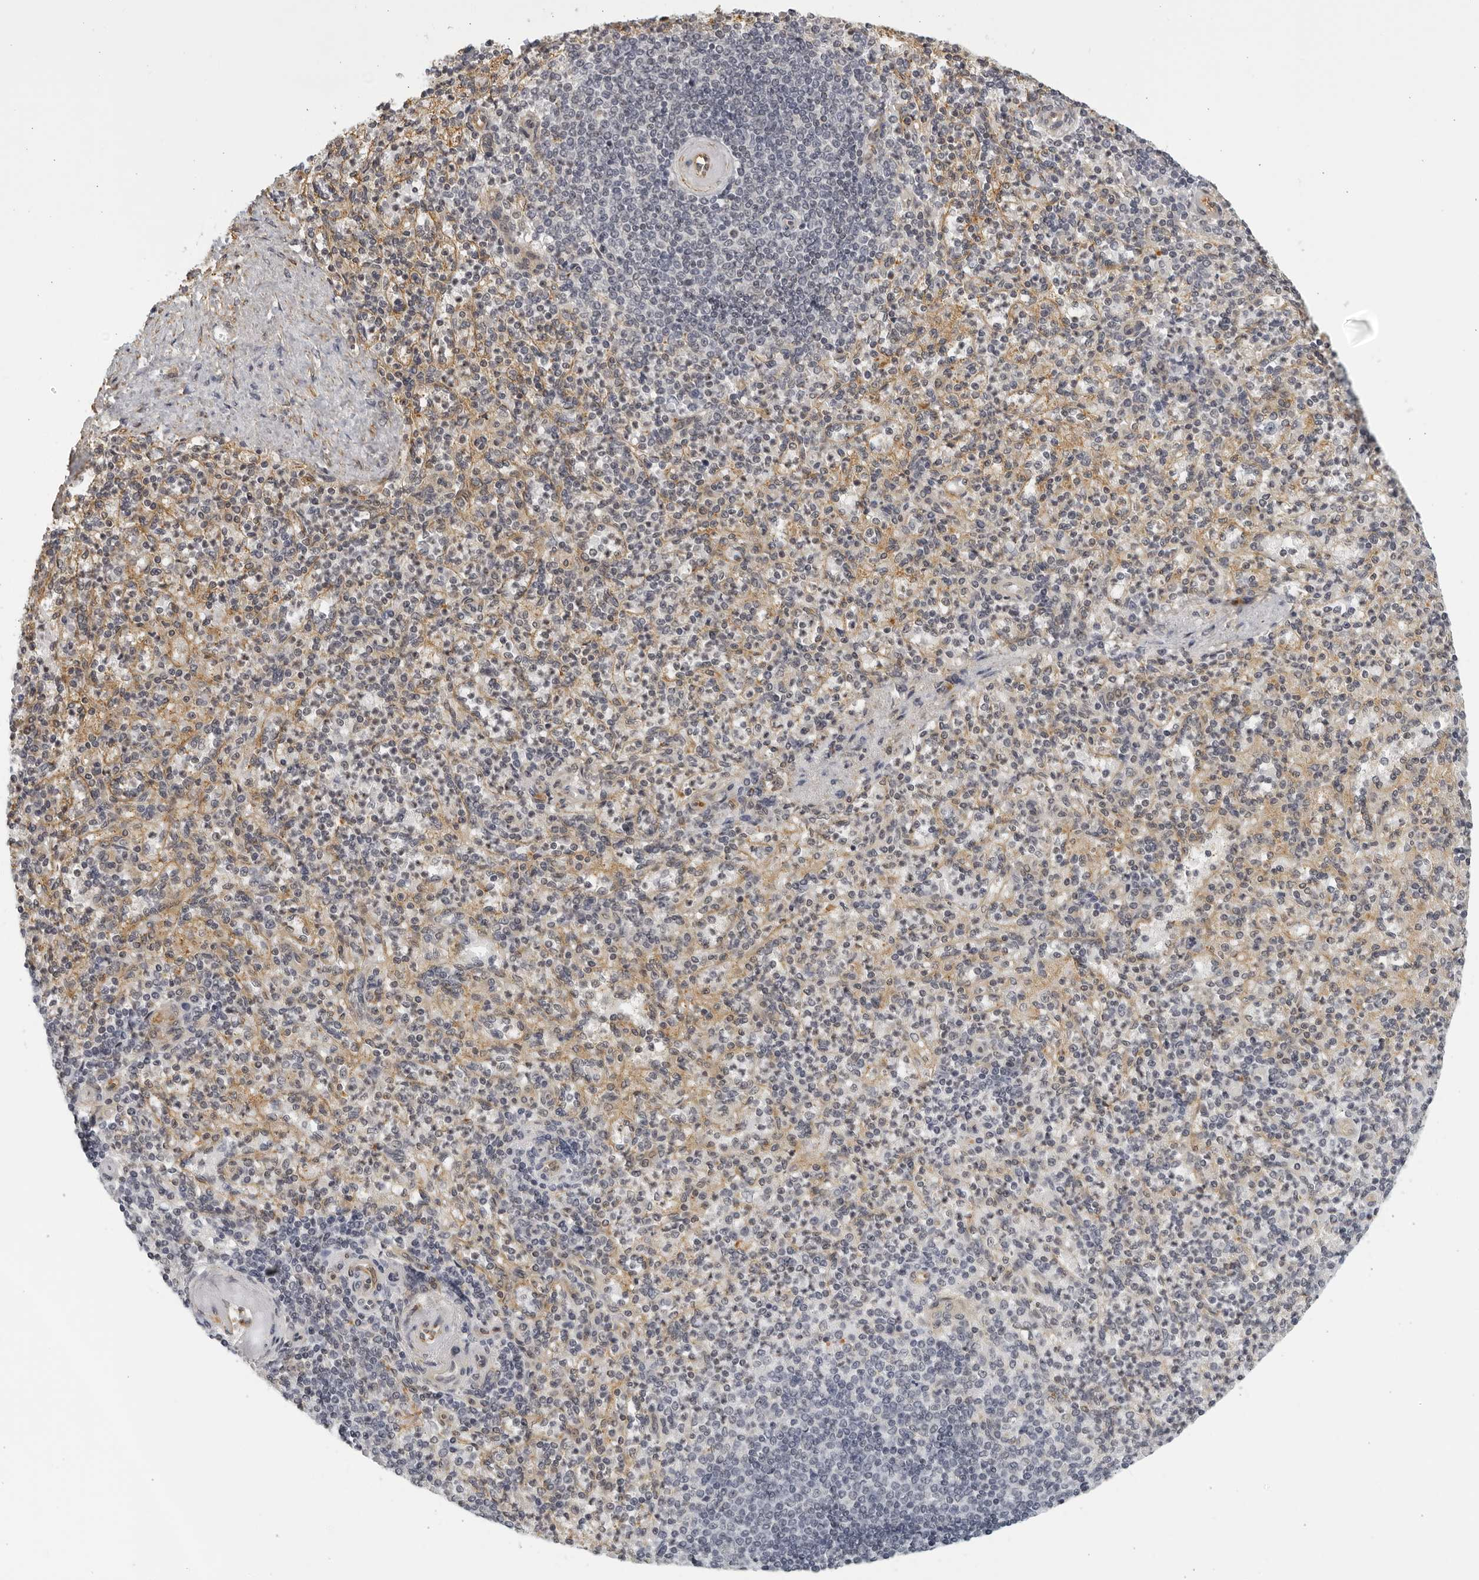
{"staining": {"intensity": "negative", "quantity": "none", "location": "none"}, "tissue": "spleen", "cell_type": "Cells in red pulp", "image_type": "normal", "snomed": [{"axis": "morphology", "description": "Normal tissue, NOS"}, {"axis": "topography", "description": "Spleen"}], "caption": "This micrograph is of normal spleen stained with IHC to label a protein in brown with the nuclei are counter-stained blue. There is no expression in cells in red pulp. (DAB immunohistochemistry (IHC) with hematoxylin counter stain).", "gene": "SERTAD4", "patient": {"sex": "female", "age": 74}}